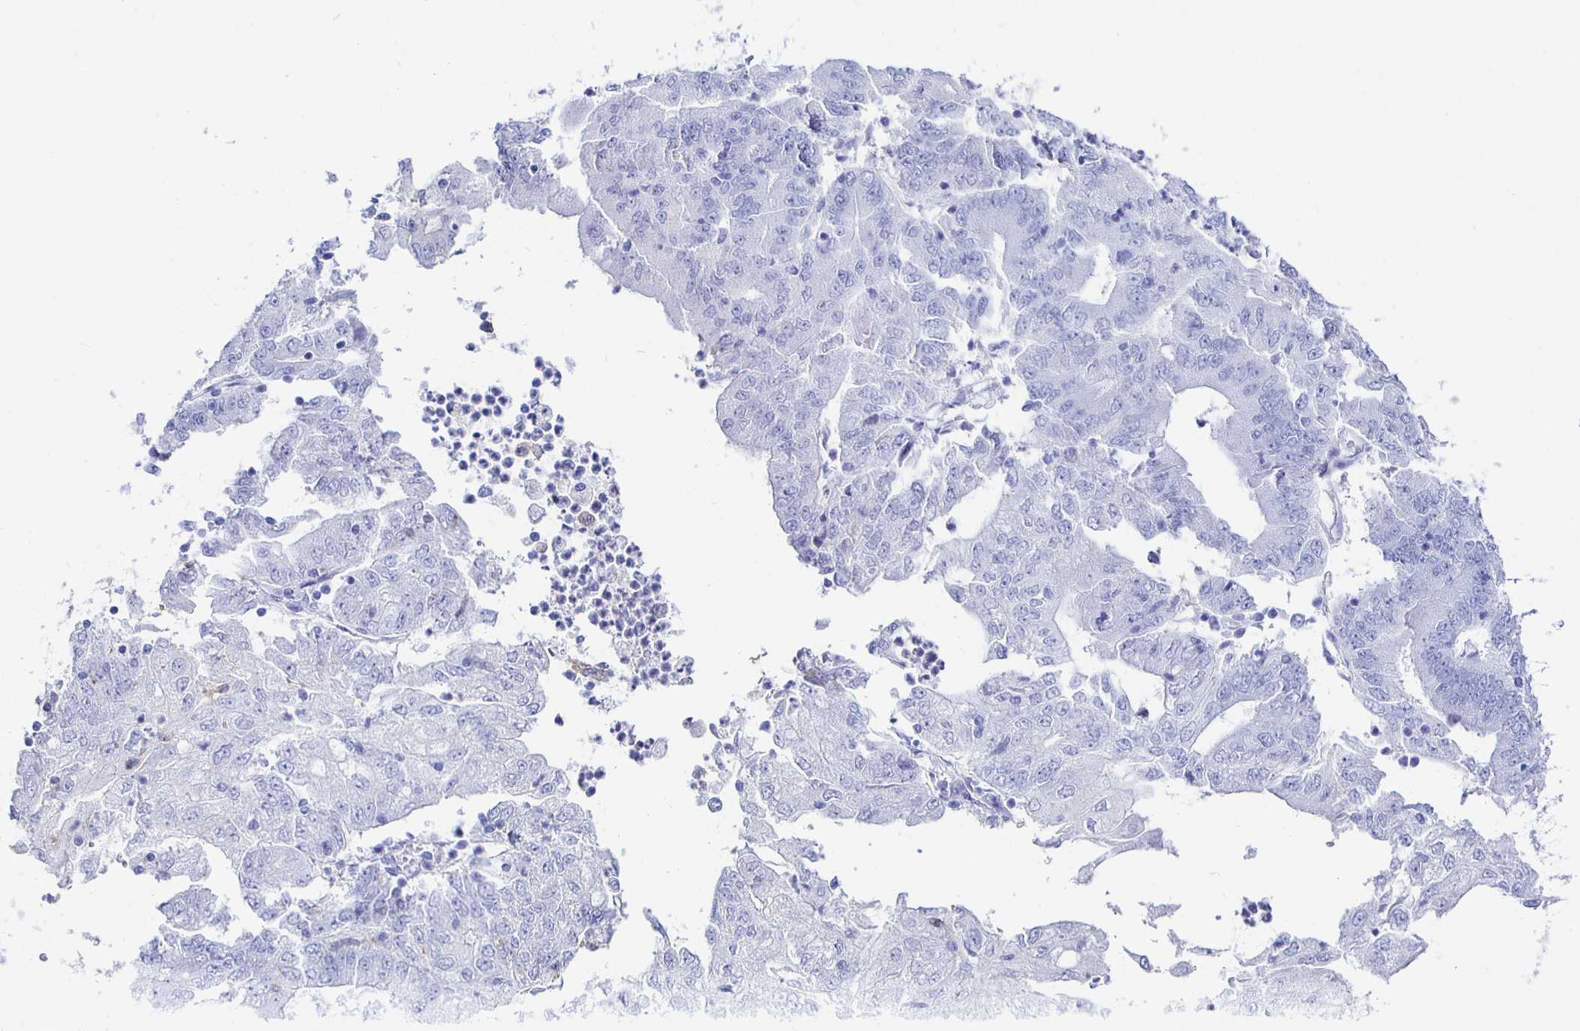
{"staining": {"intensity": "negative", "quantity": "none", "location": "none"}, "tissue": "endometrial cancer", "cell_type": "Tumor cells", "image_type": "cancer", "snomed": [{"axis": "morphology", "description": "Adenocarcinoma, NOS"}, {"axis": "topography", "description": "Endometrium"}], "caption": "This is an IHC micrograph of human endometrial cancer. There is no expression in tumor cells.", "gene": "UMOD", "patient": {"sex": "female", "age": 70}}